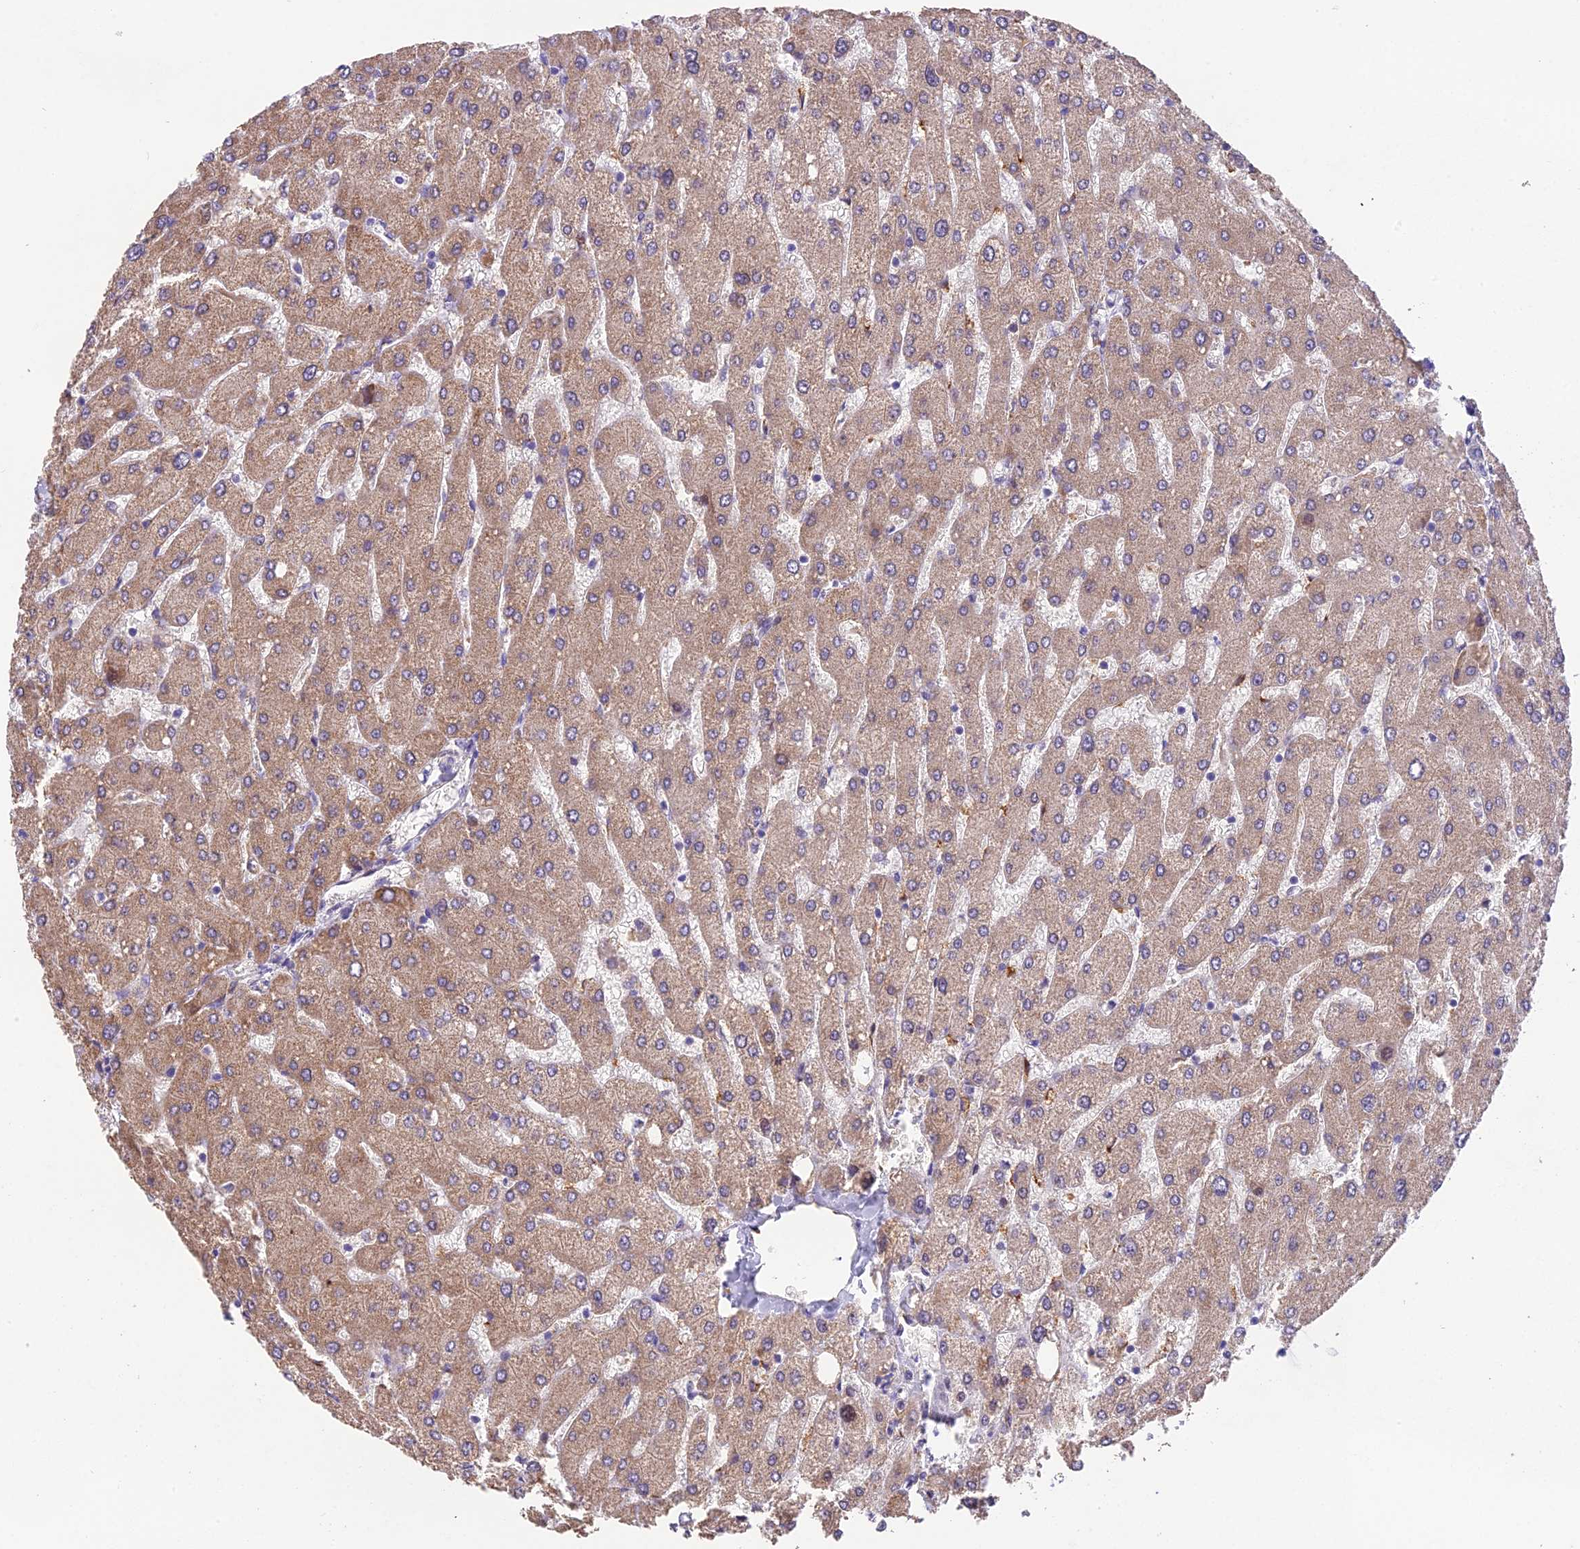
{"staining": {"intensity": "negative", "quantity": "none", "location": "none"}, "tissue": "liver", "cell_type": "Cholangiocytes", "image_type": "normal", "snomed": [{"axis": "morphology", "description": "Normal tissue, NOS"}, {"axis": "topography", "description": "Liver"}], "caption": "Immunohistochemistry (IHC) micrograph of normal liver stained for a protein (brown), which demonstrates no expression in cholangiocytes.", "gene": "PUS10", "patient": {"sex": "male", "age": 55}}